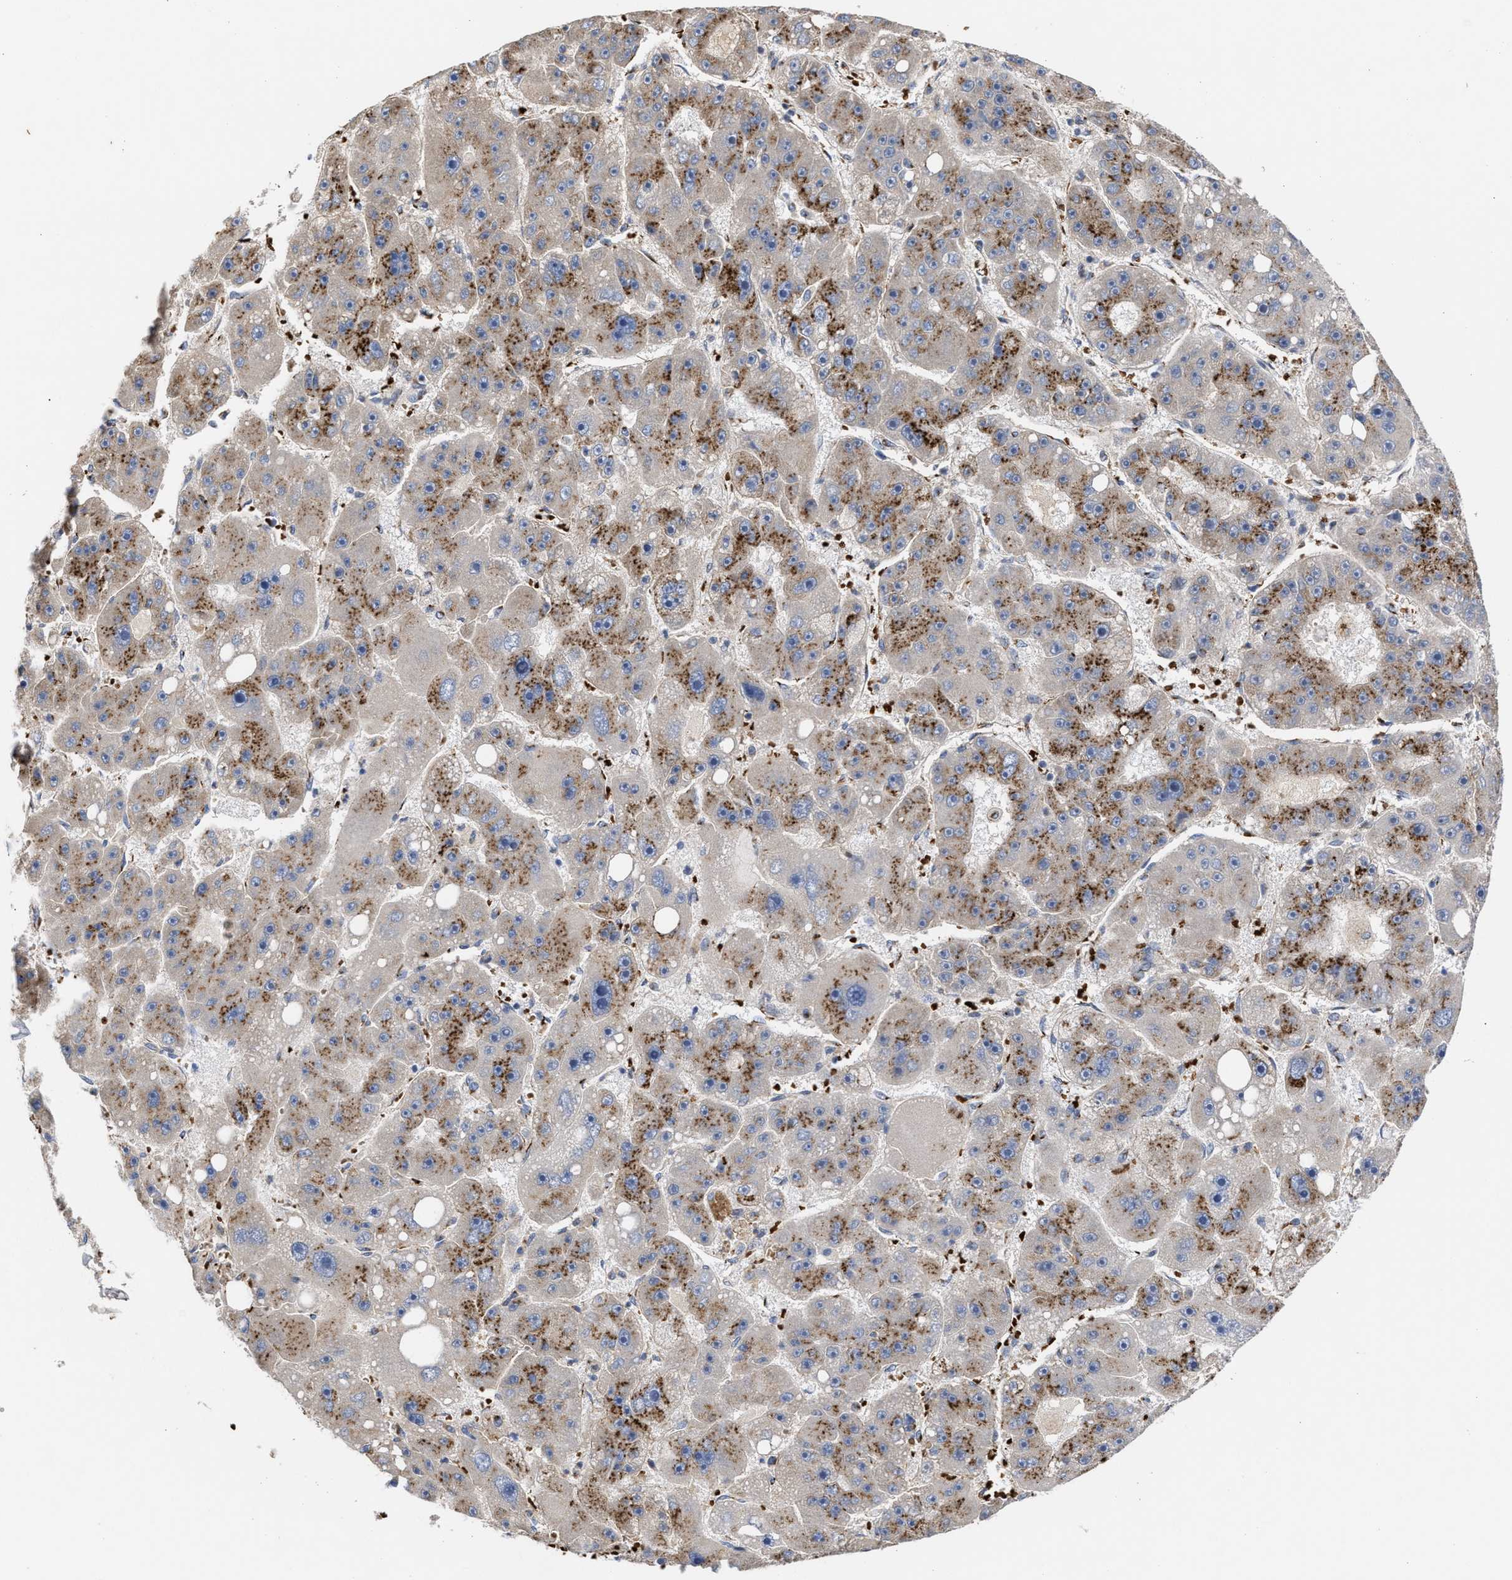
{"staining": {"intensity": "strong", "quantity": ">75%", "location": "cytoplasmic/membranous"}, "tissue": "liver cancer", "cell_type": "Tumor cells", "image_type": "cancer", "snomed": [{"axis": "morphology", "description": "Carcinoma, Hepatocellular, NOS"}, {"axis": "topography", "description": "Liver"}], "caption": "Brown immunohistochemical staining in human liver hepatocellular carcinoma reveals strong cytoplasmic/membranous expression in about >75% of tumor cells.", "gene": "CCL2", "patient": {"sex": "female", "age": 61}}